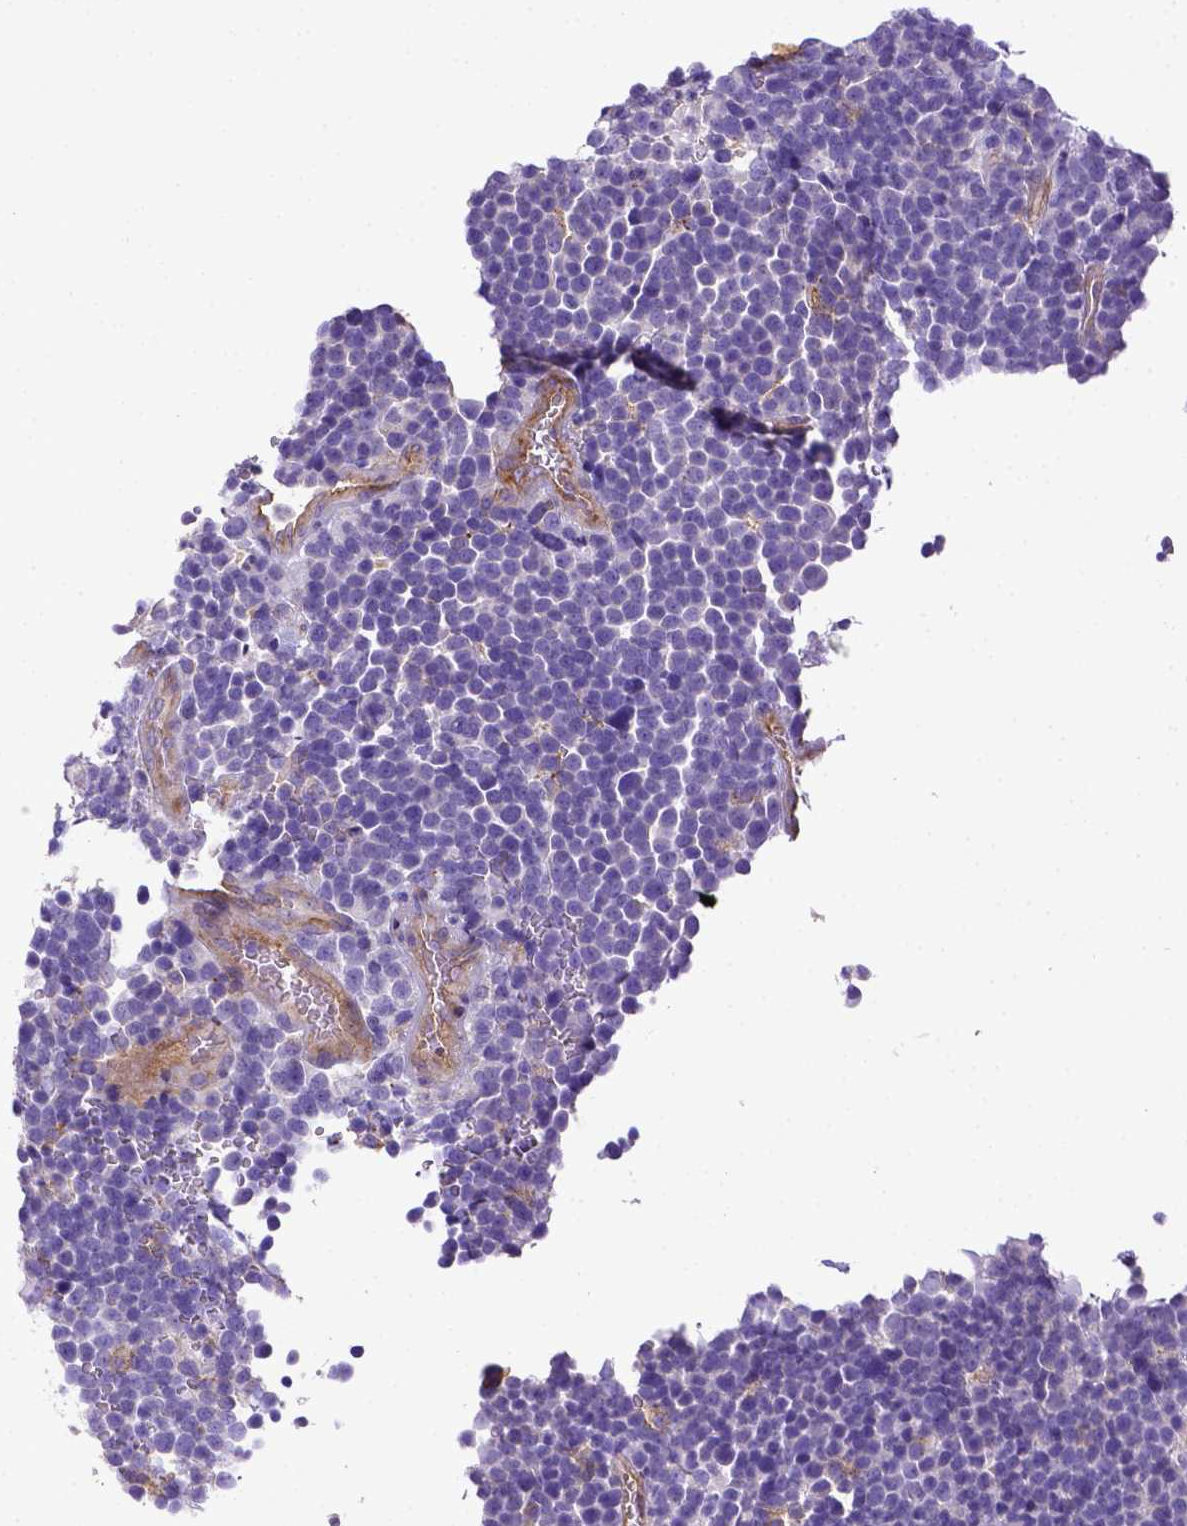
{"staining": {"intensity": "negative", "quantity": "none", "location": "none"}, "tissue": "glioma", "cell_type": "Tumor cells", "image_type": "cancer", "snomed": [{"axis": "morphology", "description": "Glioma, malignant, High grade"}, {"axis": "topography", "description": "Brain"}], "caption": "Human high-grade glioma (malignant) stained for a protein using IHC demonstrates no expression in tumor cells.", "gene": "CD40", "patient": {"sex": "male", "age": 33}}